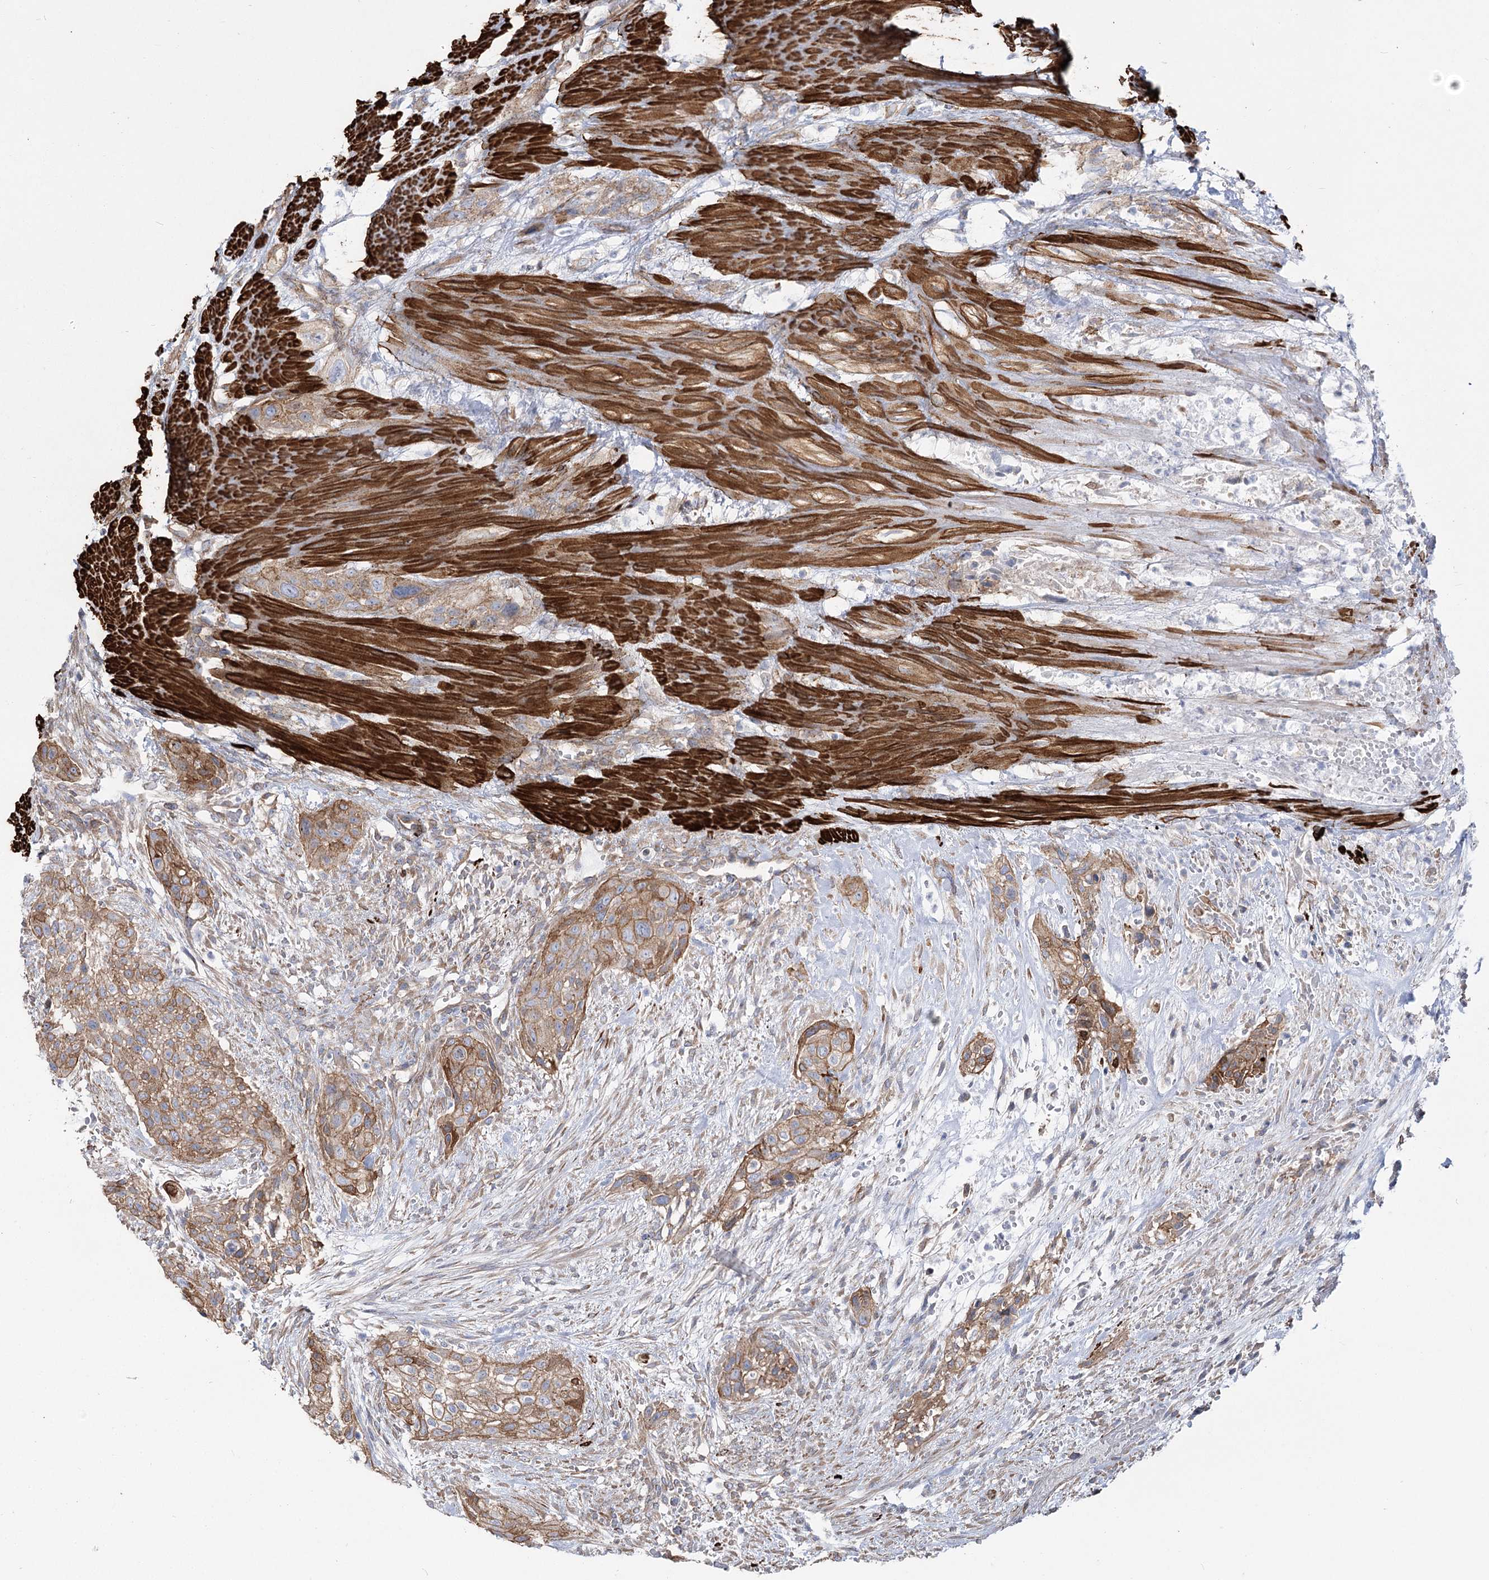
{"staining": {"intensity": "moderate", "quantity": ">75%", "location": "cytoplasmic/membranous"}, "tissue": "urothelial cancer", "cell_type": "Tumor cells", "image_type": "cancer", "snomed": [{"axis": "morphology", "description": "Urothelial carcinoma, High grade"}, {"axis": "topography", "description": "Urinary bladder"}], "caption": "Immunohistochemical staining of human urothelial cancer displays medium levels of moderate cytoplasmic/membranous protein staining in about >75% of tumor cells.", "gene": "PLEKHA5", "patient": {"sex": "male", "age": 35}}